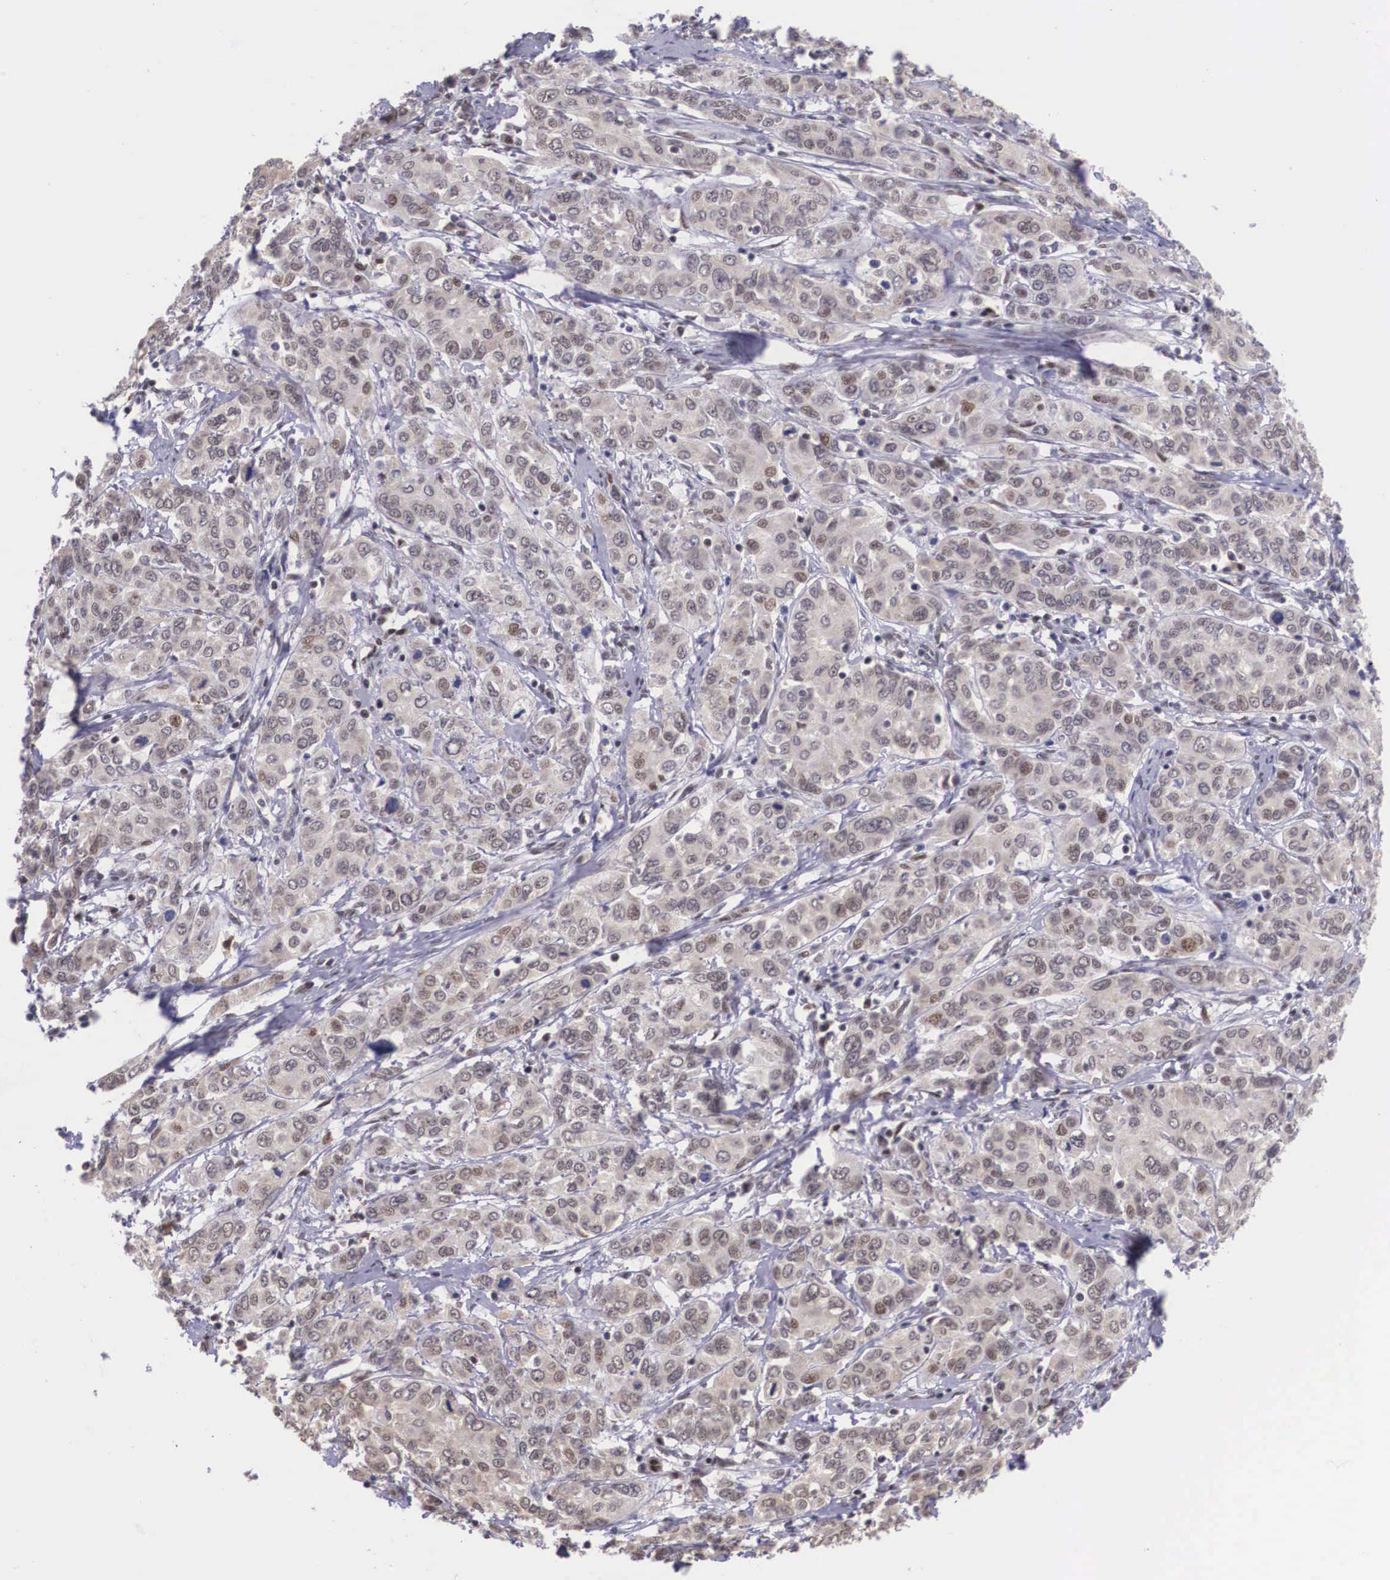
{"staining": {"intensity": "weak", "quantity": "<25%", "location": "cytoplasmic/membranous"}, "tissue": "cervical cancer", "cell_type": "Tumor cells", "image_type": "cancer", "snomed": [{"axis": "morphology", "description": "Squamous cell carcinoma, NOS"}, {"axis": "topography", "description": "Cervix"}], "caption": "A high-resolution image shows IHC staining of cervical cancer, which reveals no significant staining in tumor cells.", "gene": "SLC25A21", "patient": {"sex": "female", "age": 38}}